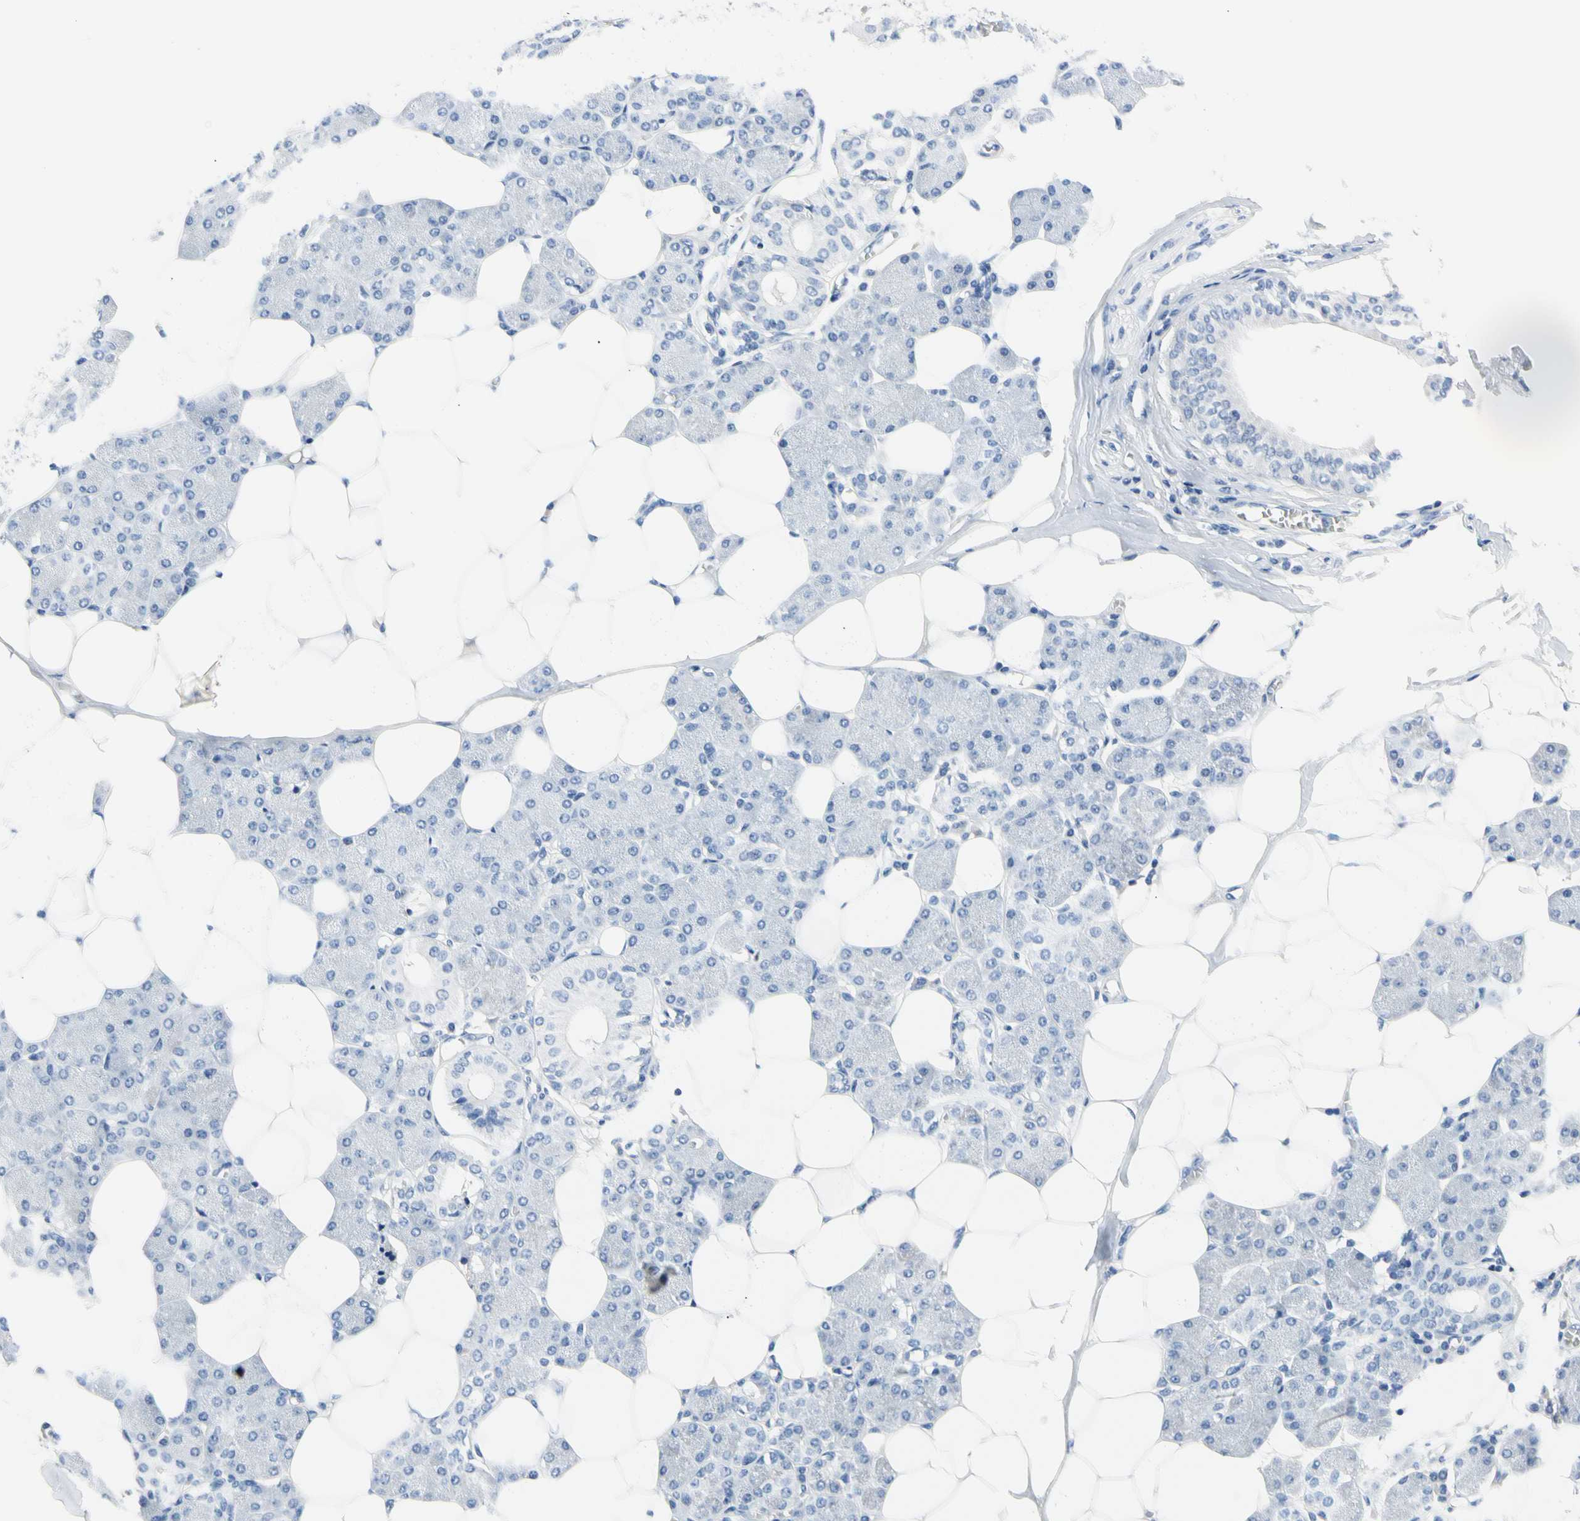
{"staining": {"intensity": "negative", "quantity": "none", "location": "none"}, "tissue": "salivary gland", "cell_type": "Glandular cells", "image_type": "normal", "snomed": [{"axis": "morphology", "description": "Normal tissue, NOS"}, {"axis": "morphology", "description": "Adenoma, NOS"}, {"axis": "topography", "description": "Salivary gland"}], "caption": "There is no significant expression in glandular cells of salivary gland. (DAB (3,3'-diaminobenzidine) immunohistochemistry visualized using brightfield microscopy, high magnification).", "gene": "MARK1", "patient": {"sex": "female", "age": 32}}